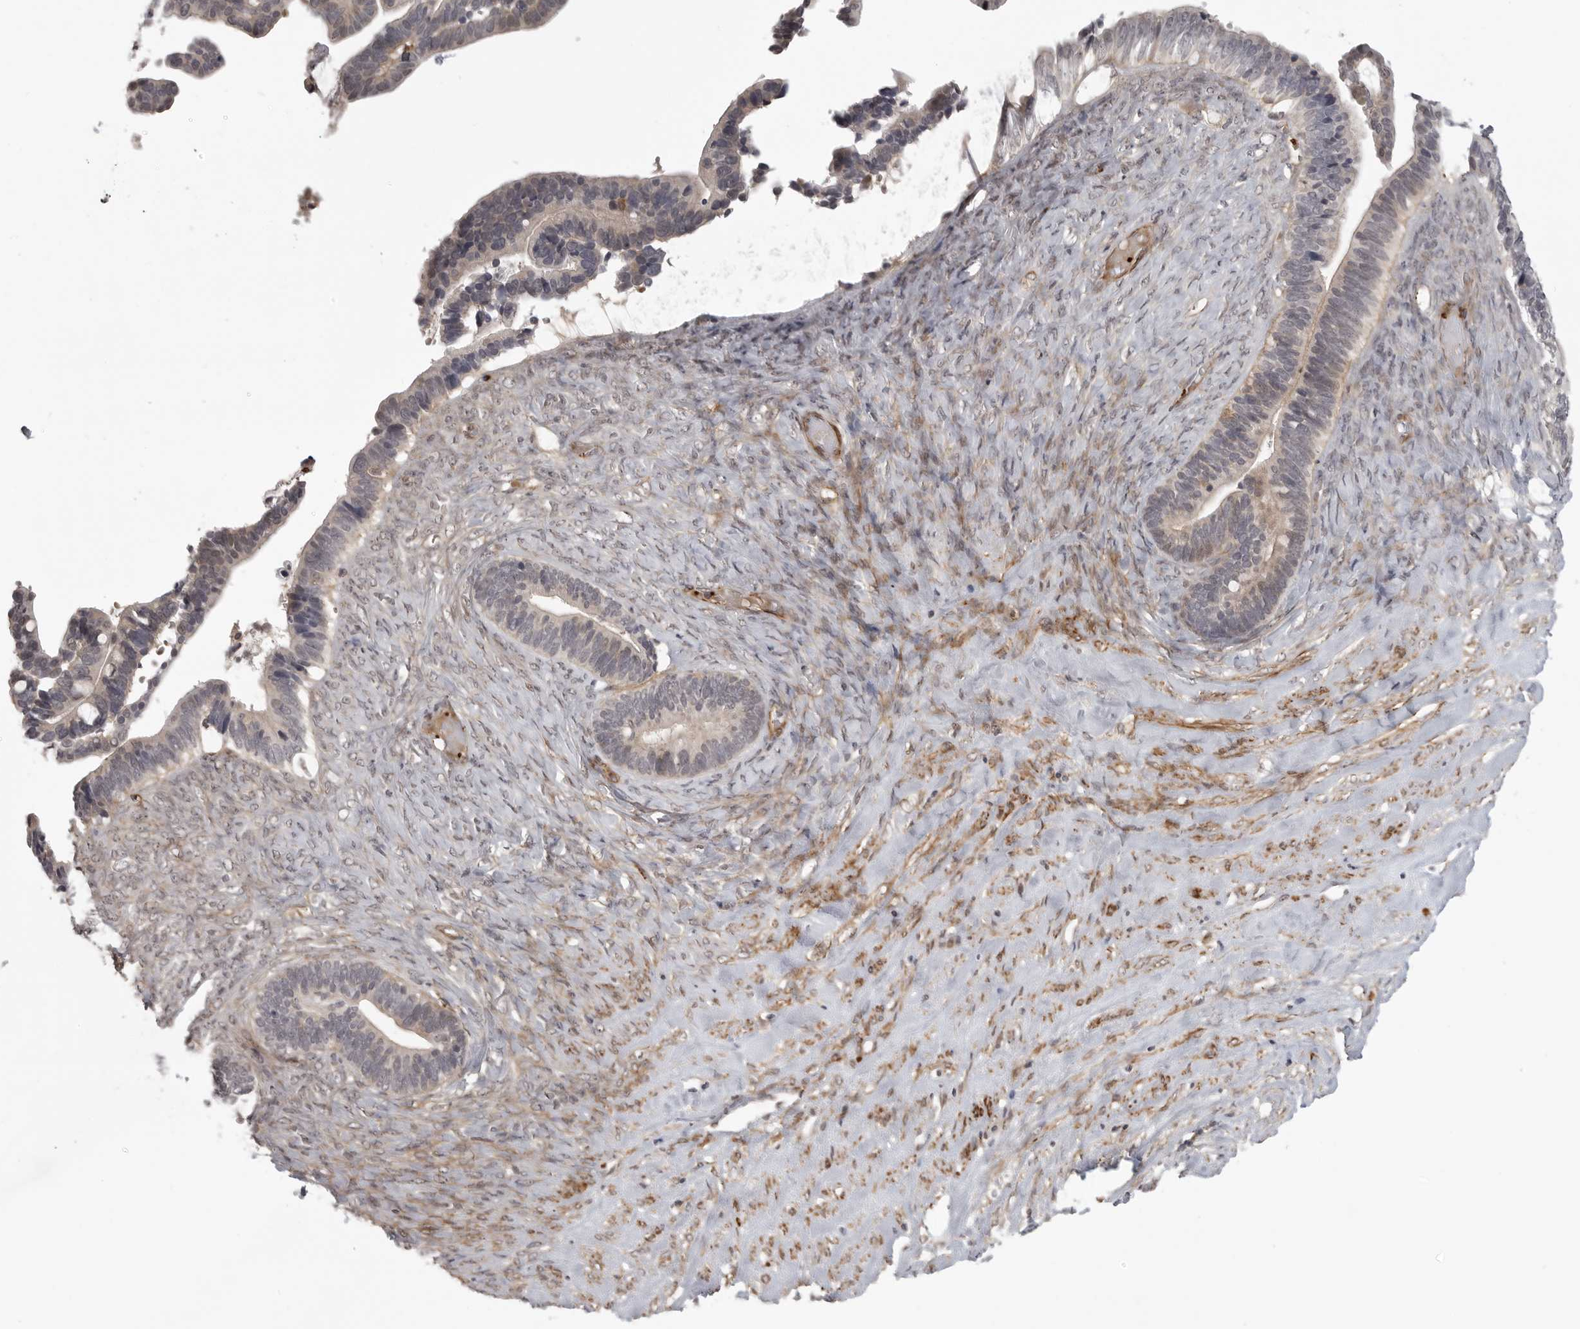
{"staining": {"intensity": "negative", "quantity": "none", "location": "none"}, "tissue": "ovarian cancer", "cell_type": "Tumor cells", "image_type": "cancer", "snomed": [{"axis": "morphology", "description": "Cystadenocarcinoma, serous, NOS"}, {"axis": "topography", "description": "Ovary"}], "caption": "The micrograph displays no significant staining in tumor cells of ovarian serous cystadenocarcinoma.", "gene": "TUT4", "patient": {"sex": "female", "age": 56}}